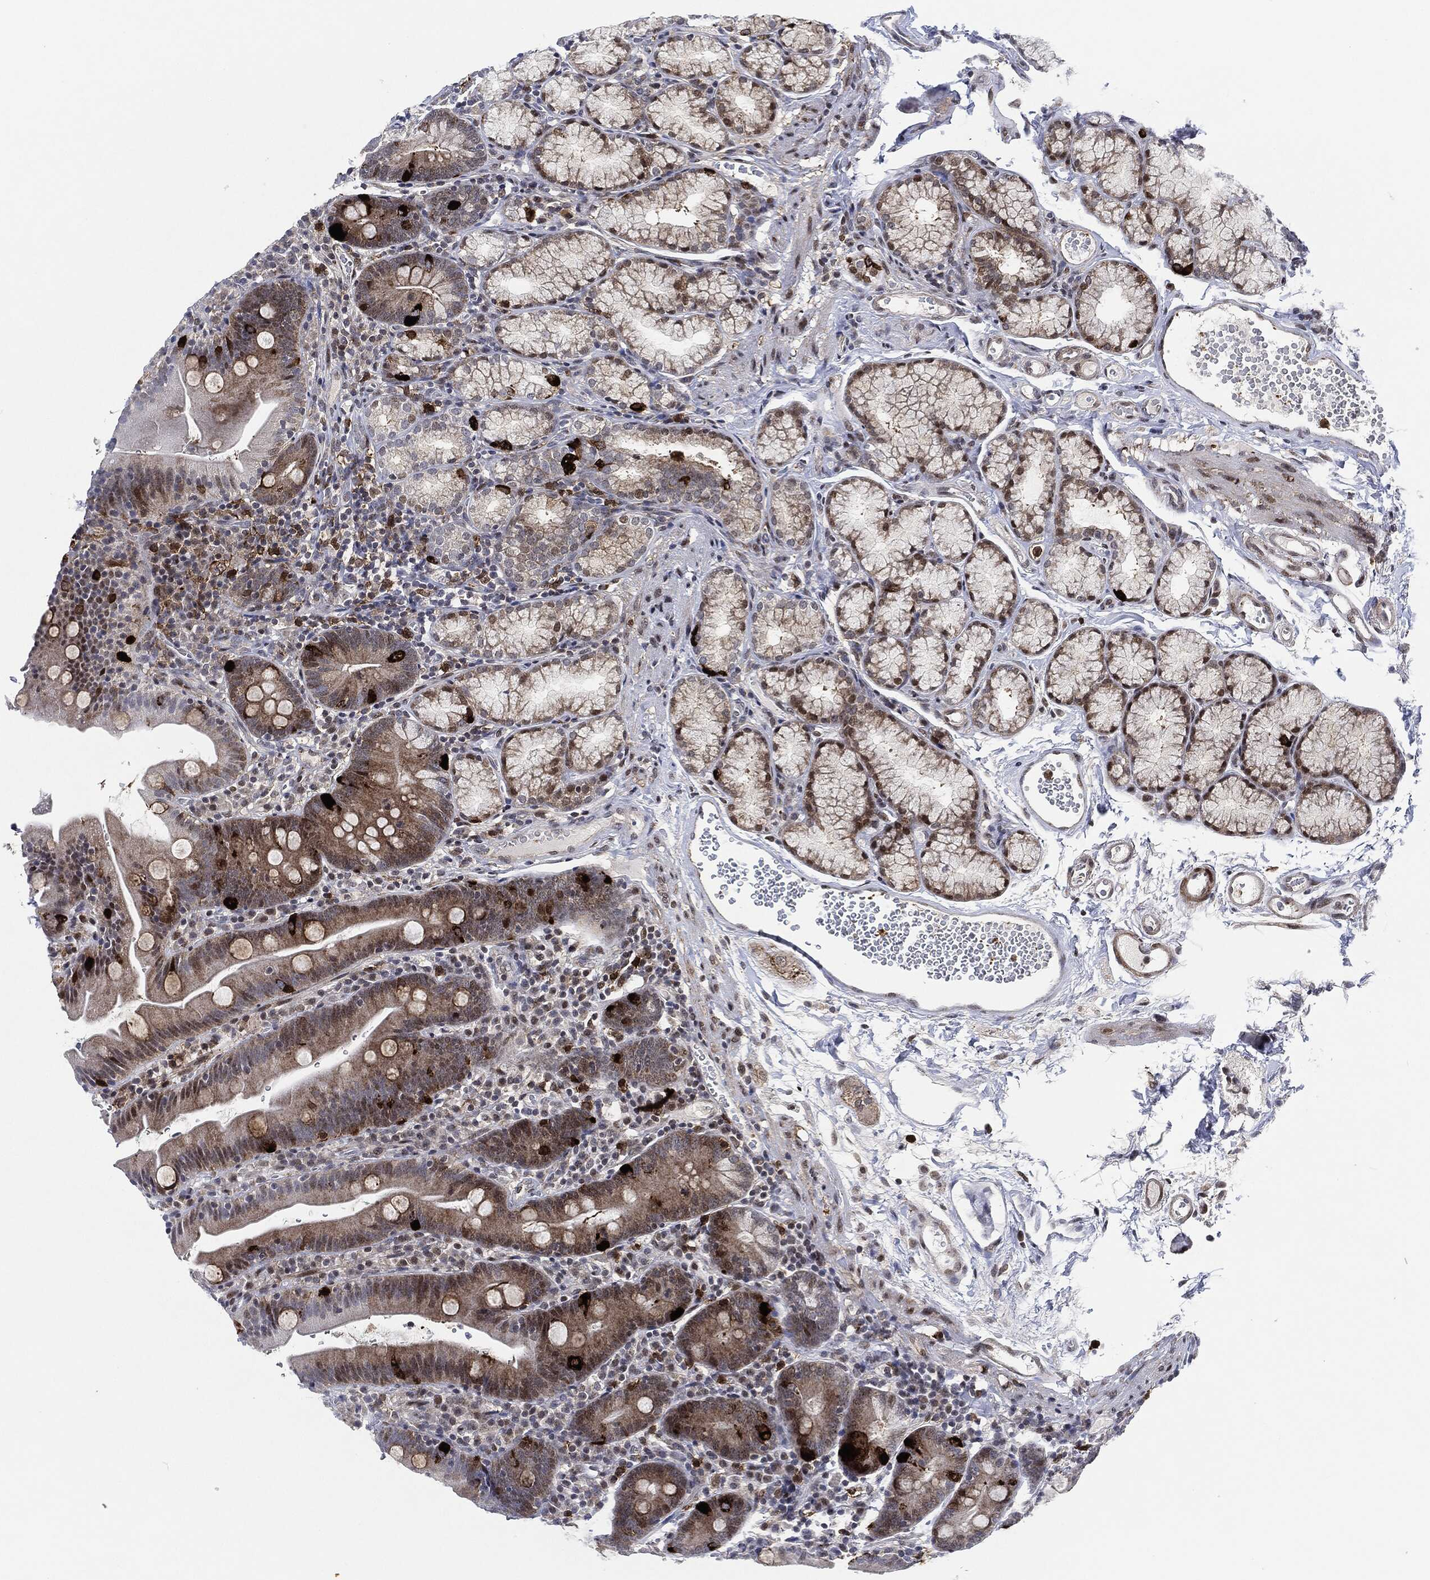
{"staining": {"intensity": "strong", "quantity": "<25%", "location": "cytoplasmic/membranous"}, "tissue": "duodenum", "cell_type": "Glandular cells", "image_type": "normal", "snomed": [{"axis": "morphology", "description": "Normal tissue, NOS"}, {"axis": "topography", "description": "Duodenum"}], "caption": "IHC micrograph of normal human duodenum stained for a protein (brown), which exhibits medium levels of strong cytoplasmic/membranous positivity in about <25% of glandular cells.", "gene": "NANOS3", "patient": {"sex": "female", "age": 67}}